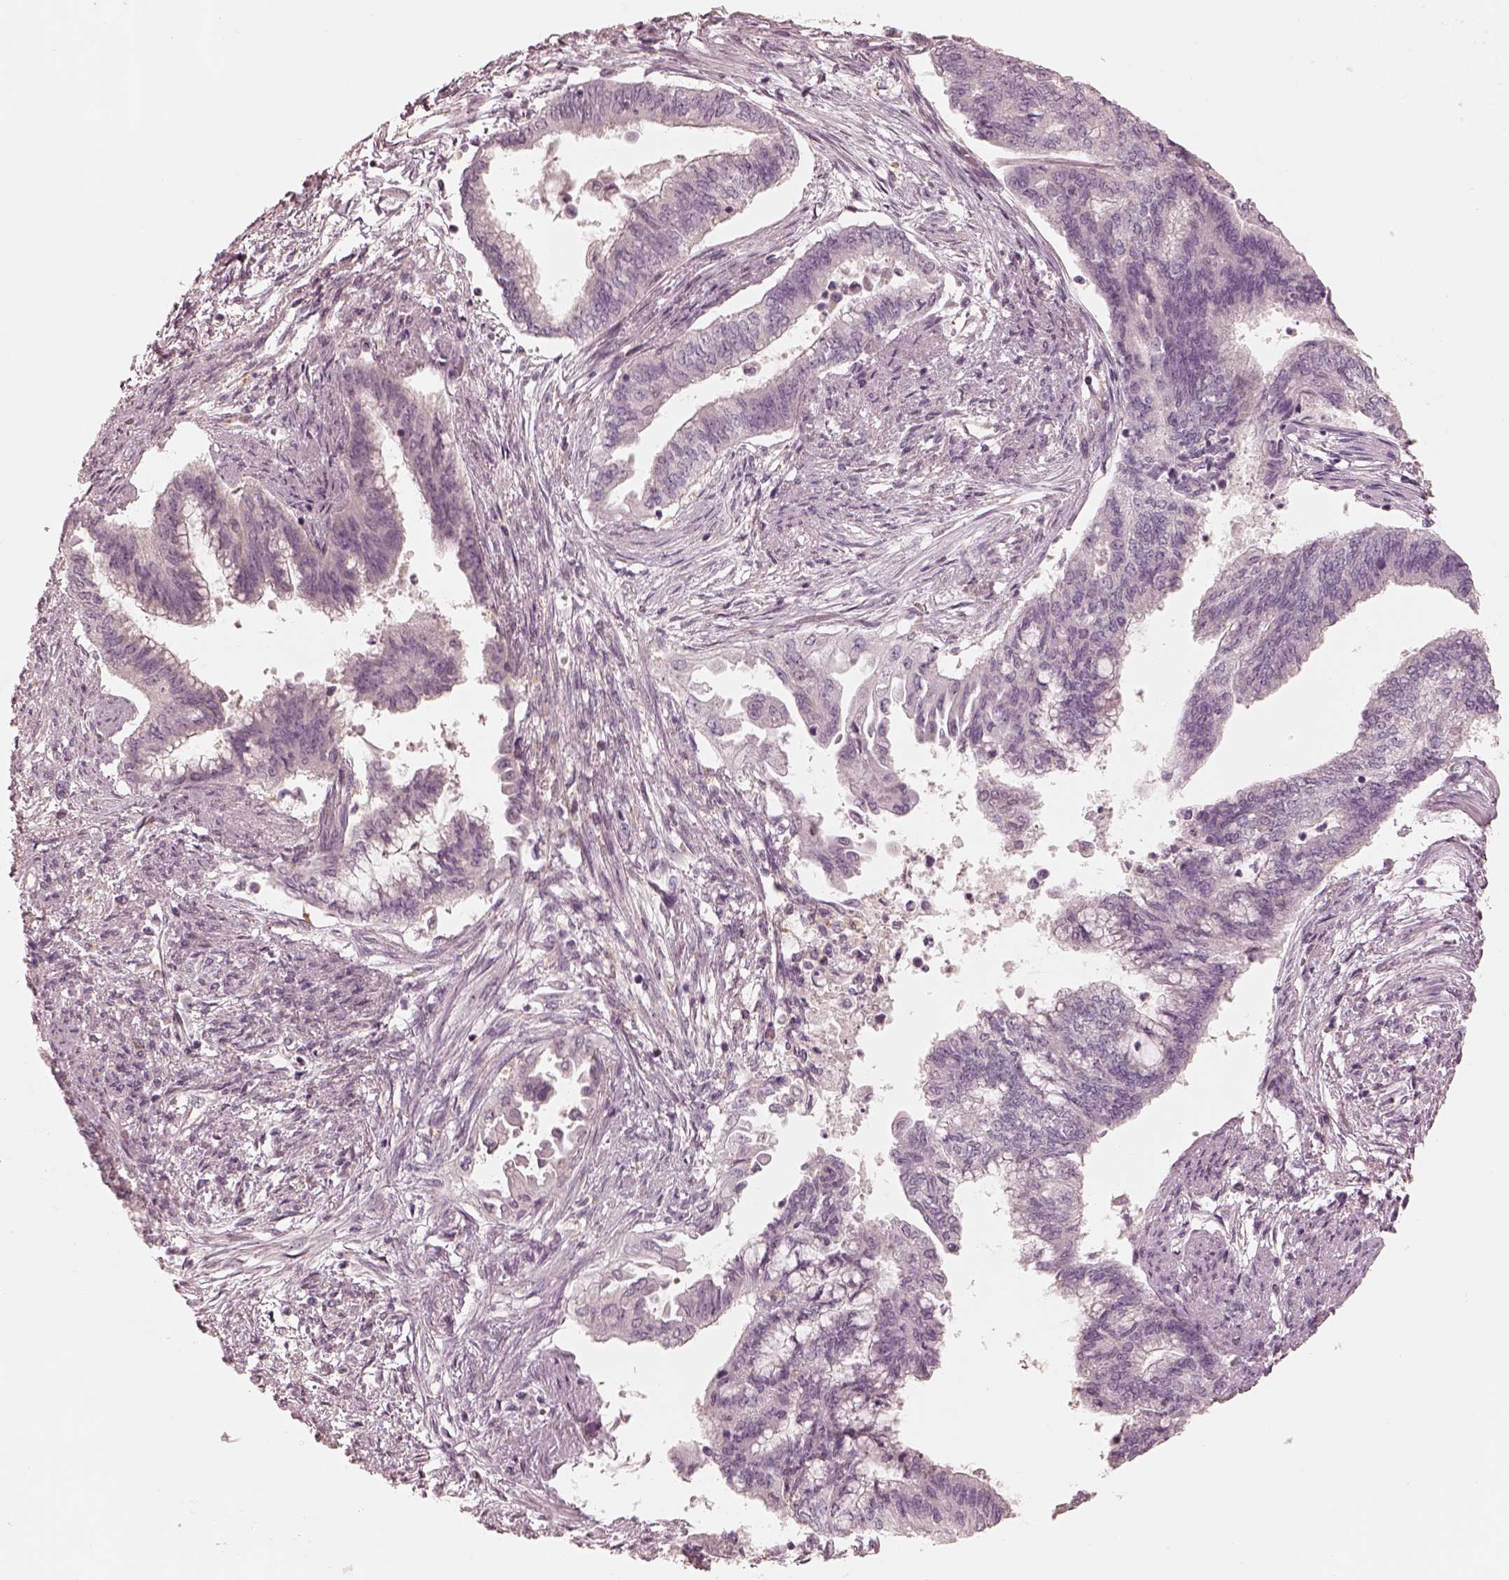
{"staining": {"intensity": "negative", "quantity": "none", "location": "none"}, "tissue": "endometrial cancer", "cell_type": "Tumor cells", "image_type": "cancer", "snomed": [{"axis": "morphology", "description": "Adenocarcinoma, NOS"}, {"axis": "topography", "description": "Endometrium"}], "caption": "Image shows no protein positivity in tumor cells of endometrial cancer tissue.", "gene": "PRKACG", "patient": {"sex": "female", "age": 65}}